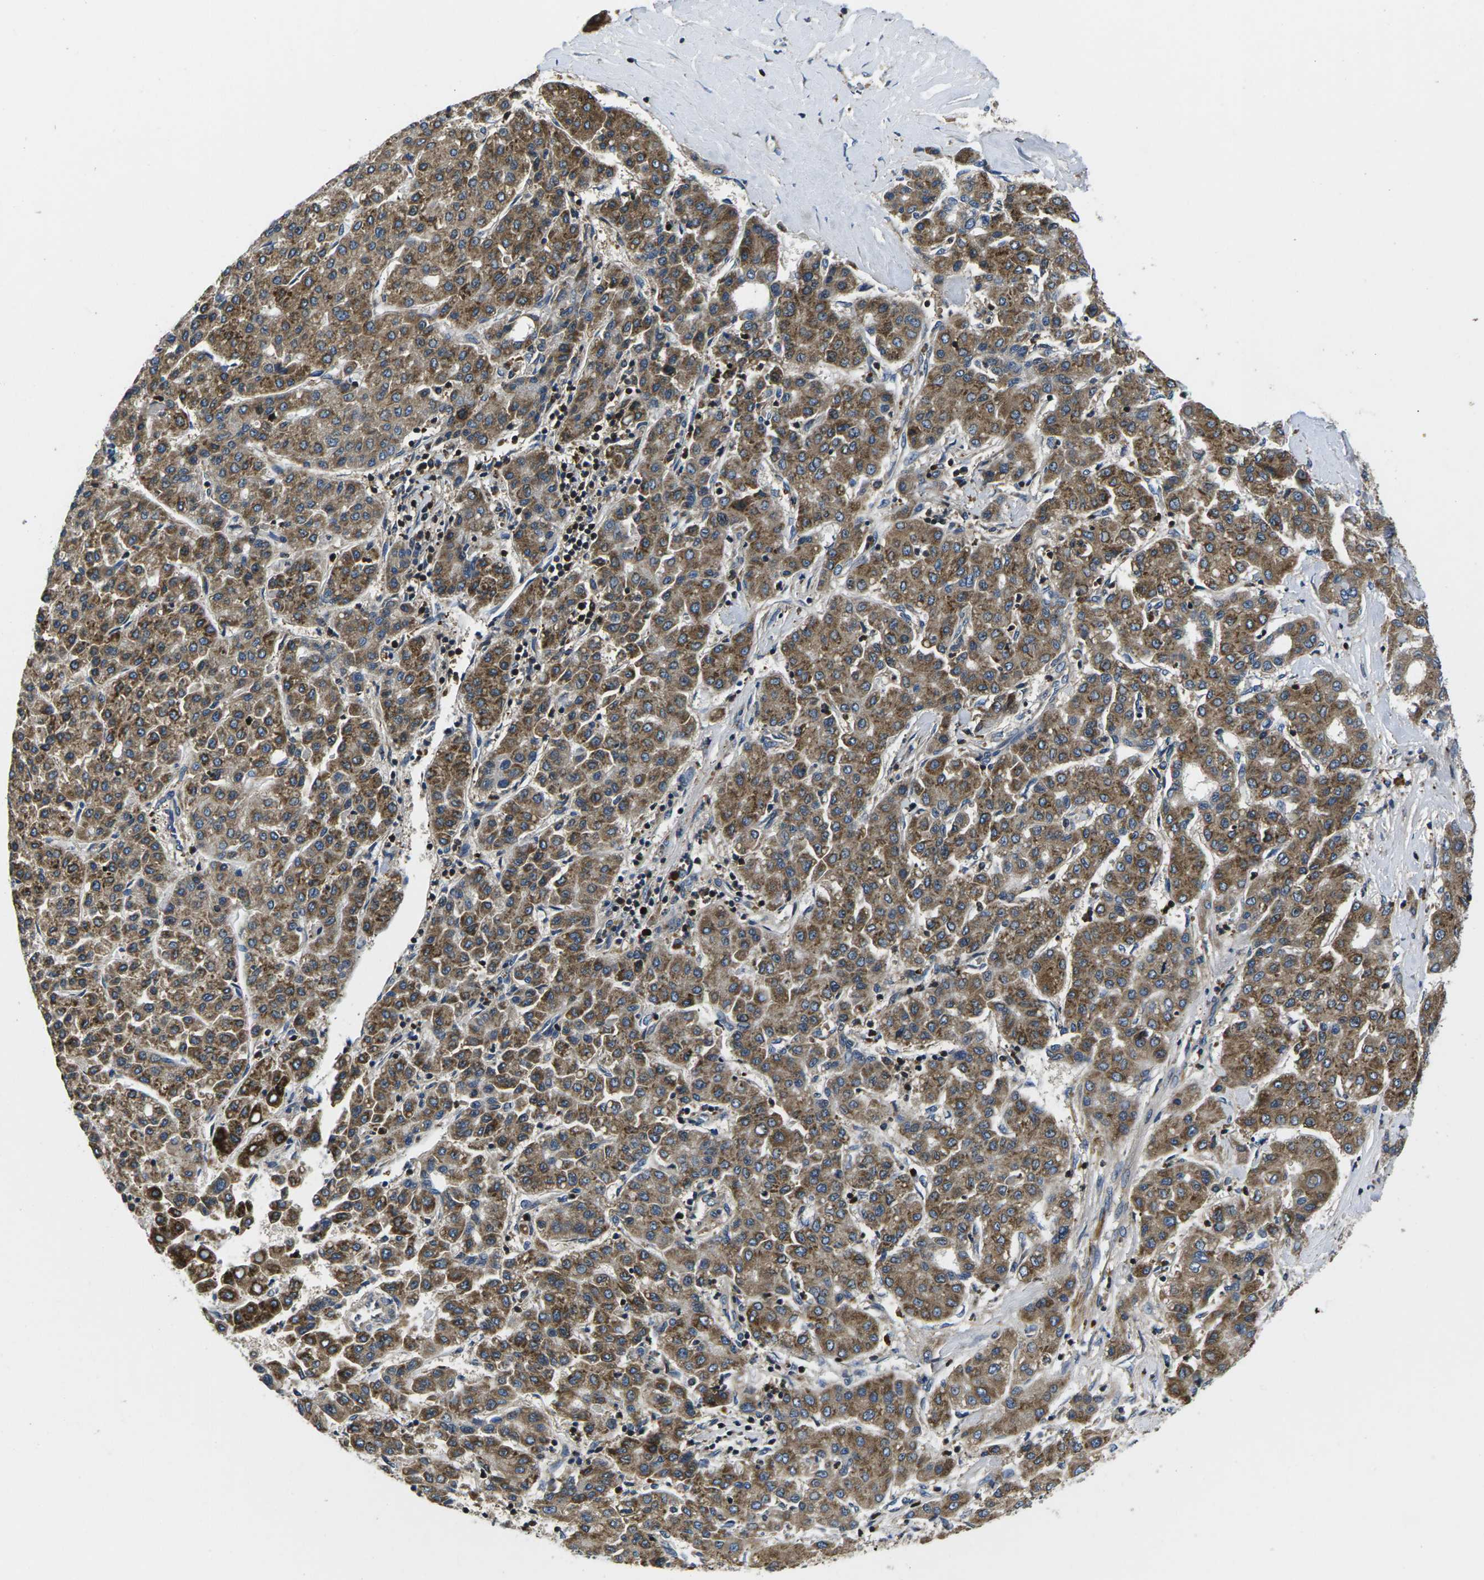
{"staining": {"intensity": "moderate", "quantity": ">75%", "location": "cytoplasmic/membranous"}, "tissue": "liver cancer", "cell_type": "Tumor cells", "image_type": "cancer", "snomed": [{"axis": "morphology", "description": "Carcinoma, Hepatocellular, NOS"}, {"axis": "topography", "description": "Liver"}], "caption": "Immunohistochemistry (IHC) of hepatocellular carcinoma (liver) displays medium levels of moderate cytoplasmic/membranous staining in about >75% of tumor cells.", "gene": "PLCE1", "patient": {"sex": "male", "age": 65}}